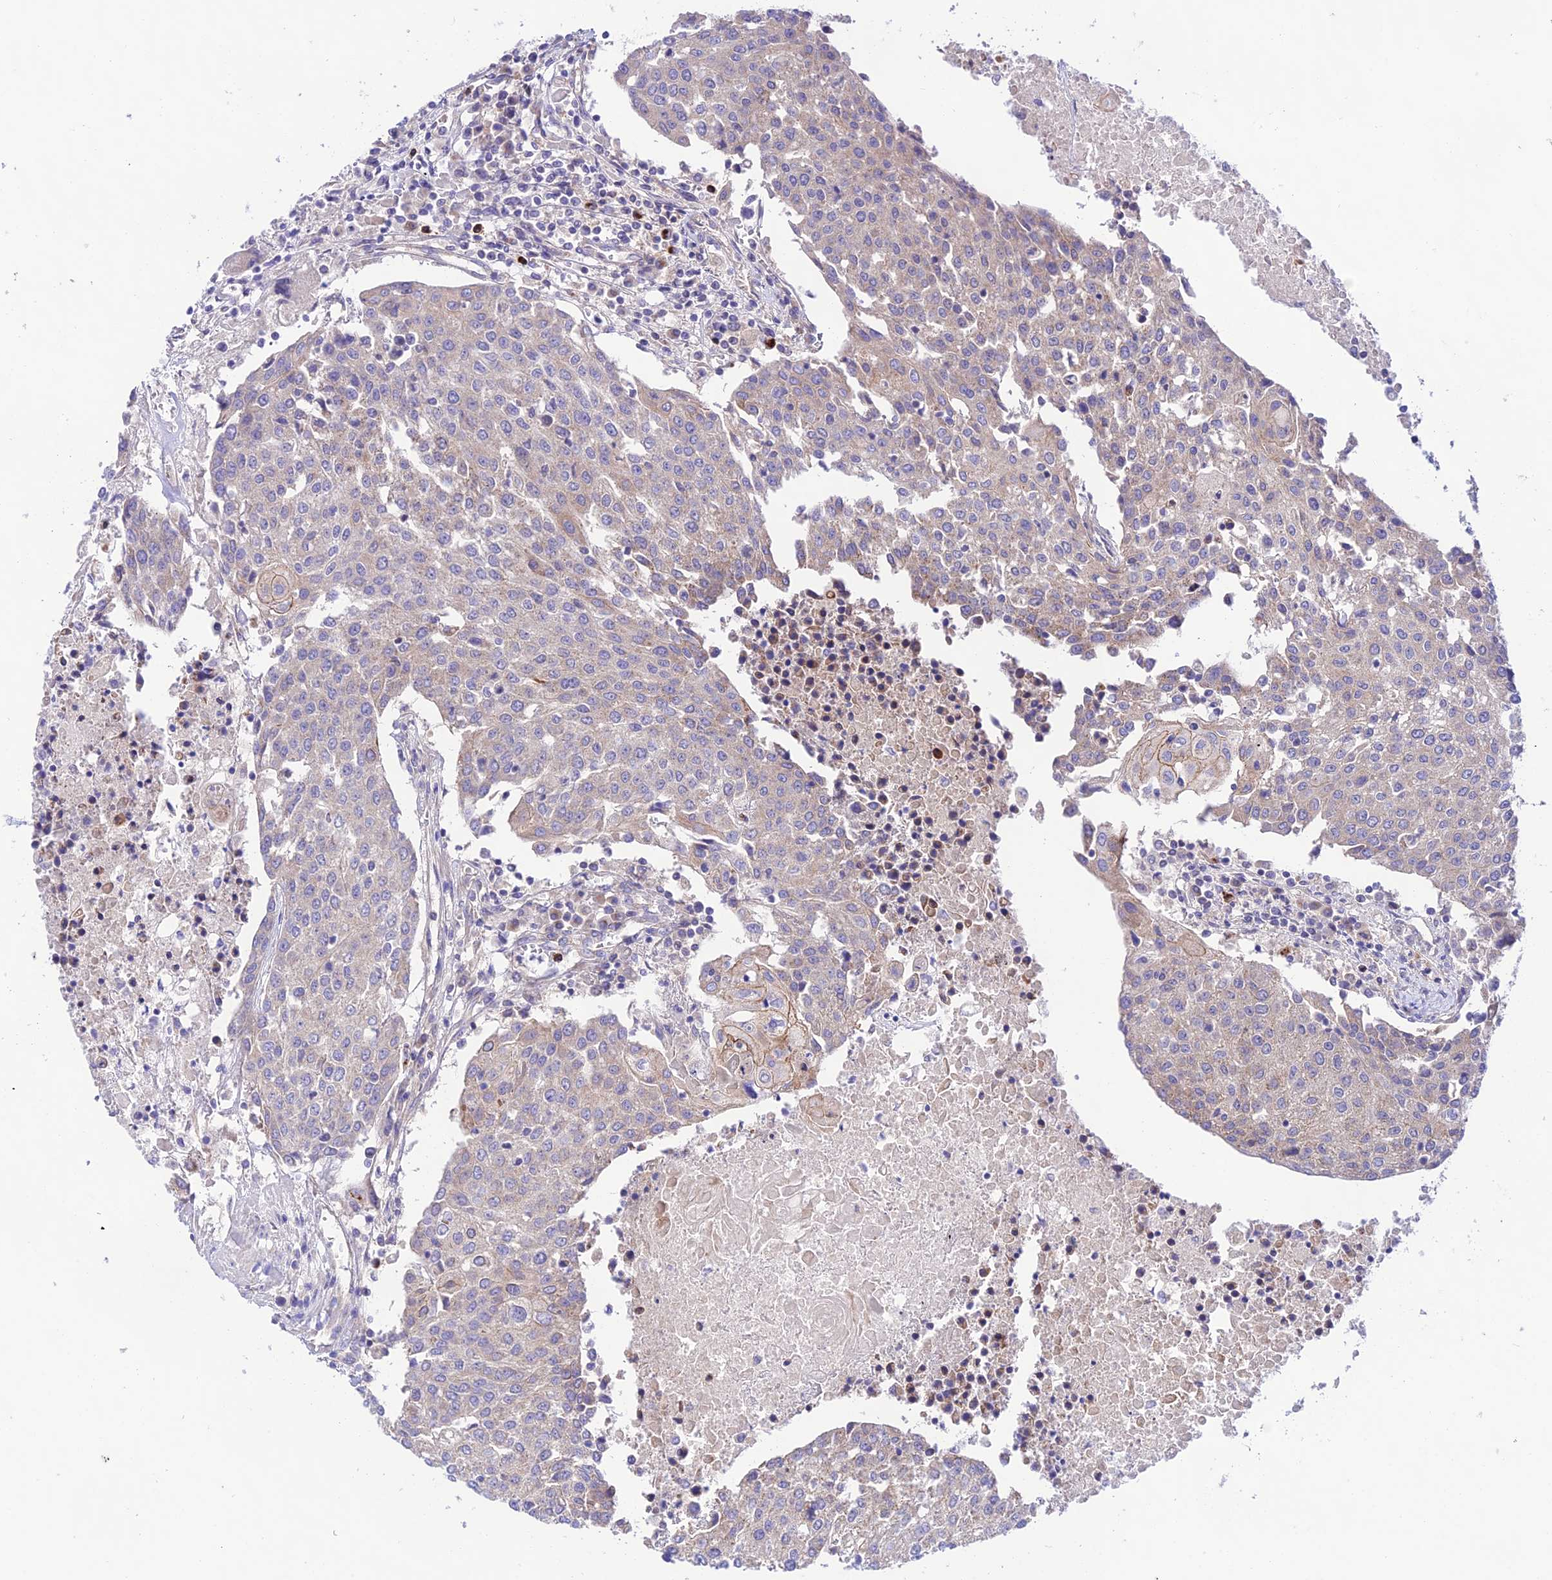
{"staining": {"intensity": "weak", "quantity": "<25%", "location": "cytoplasmic/membranous"}, "tissue": "urothelial cancer", "cell_type": "Tumor cells", "image_type": "cancer", "snomed": [{"axis": "morphology", "description": "Urothelial carcinoma, High grade"}, {"axis": "topography", "description": "Urinary bladder"}], "caption": "This photomicrograph is of urothelial carcinoma (high-grade) stained with immunohistochemistry to label a protein in brown with the nuclei are counter-stained blue. There is no positivity in tumor cells.", "gene": "LACTB2", "patient": {"sex": "female", "age": 85}}